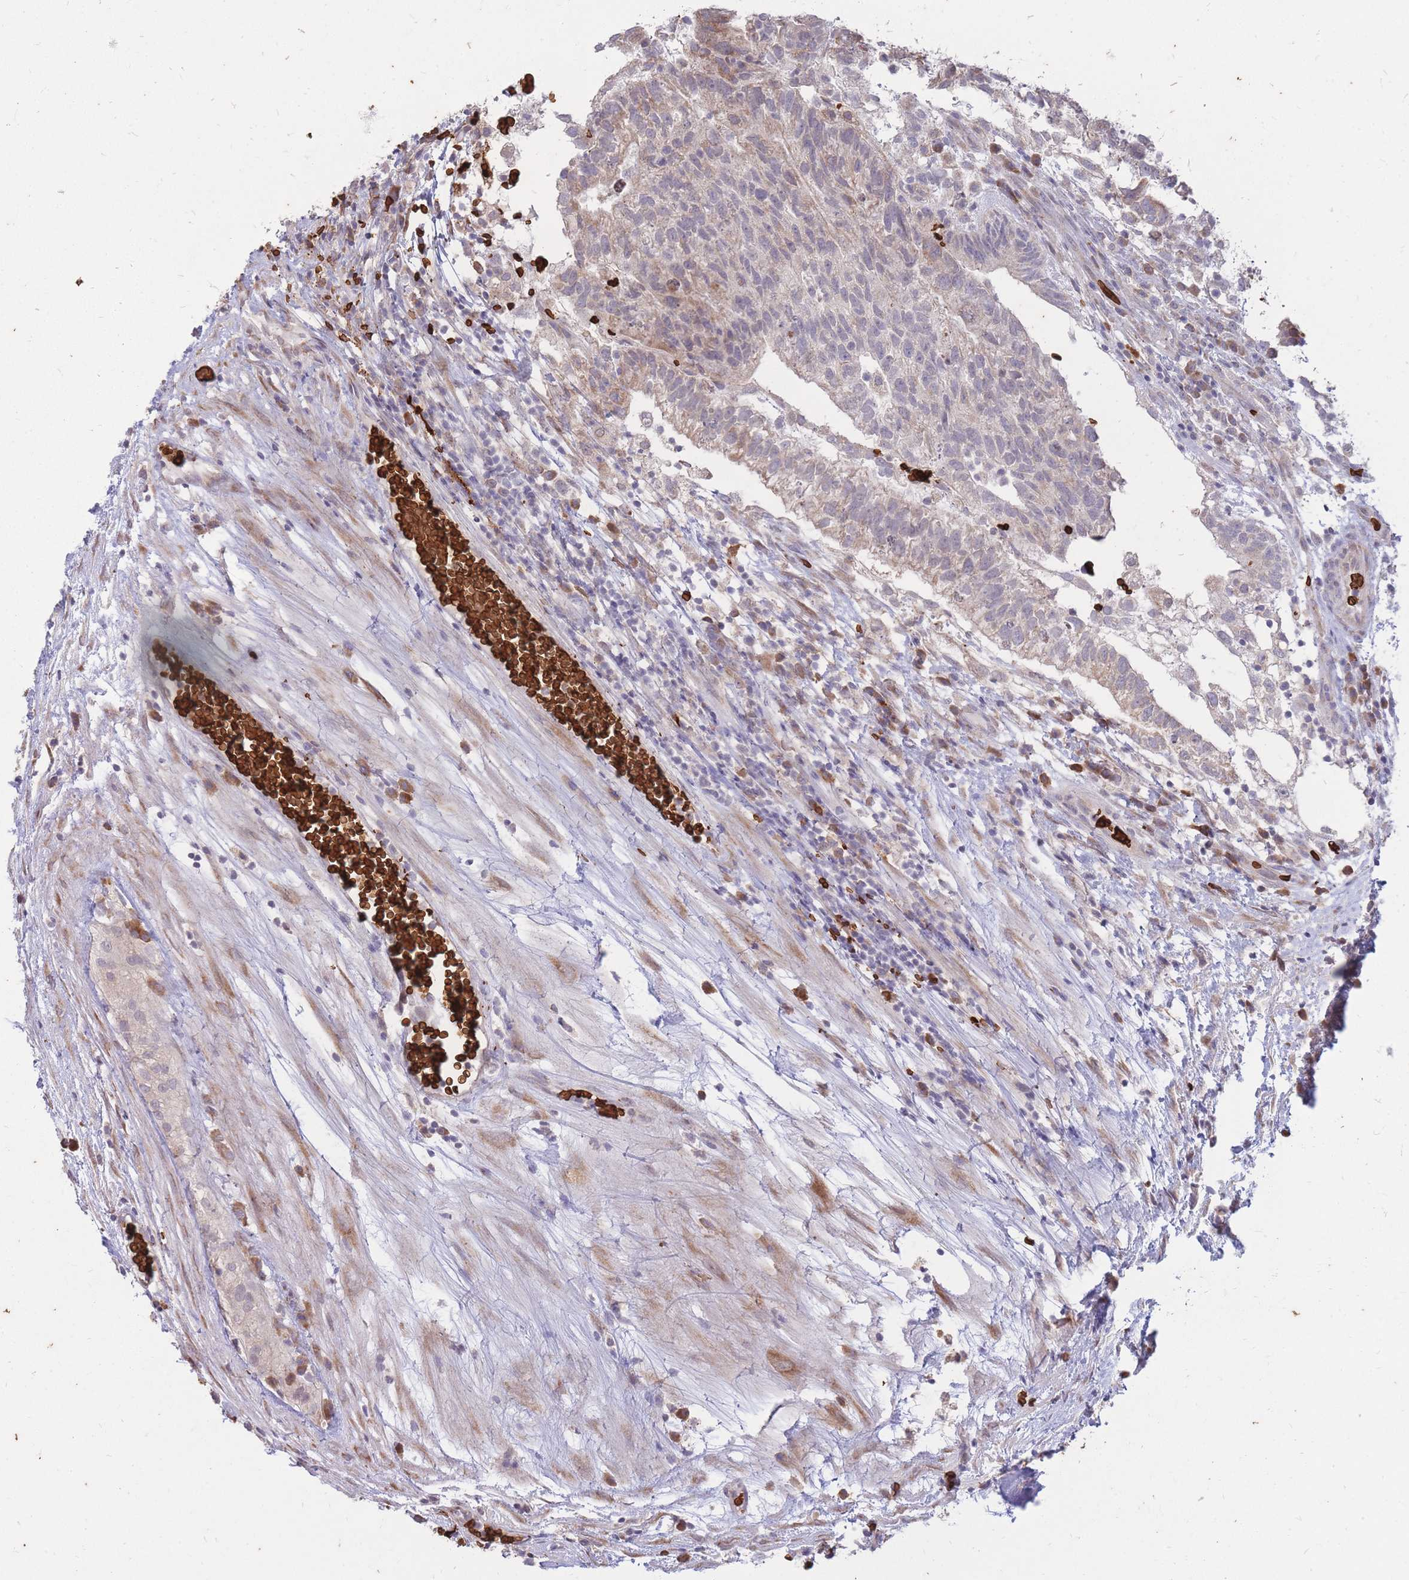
{"staining": {"intensity": "weak", "quantity": "25%-75%", "location": "cytoplasmic/membranous"}, "tissue": "testis cancer", "cell_type": "Tumor cells", "image_type": "cancer", "snomed": [{"axis": "morphology", "description": "Normal tissue, NOS"}, {"axis": "morphology", "description": "Carcinoma, Embryonal, NOS"}, {"axis": "topography", "description": "Testis"}], "caption": "Testis cancer (embryonal carcinoma) stained for a protein (brown) demonstrates weak cytoplasmic/membranous positive staining in approximately 25%-75% of tumor cells.", "gene": "ATP10D", "patient": {"sex": "male", "age": 32}}